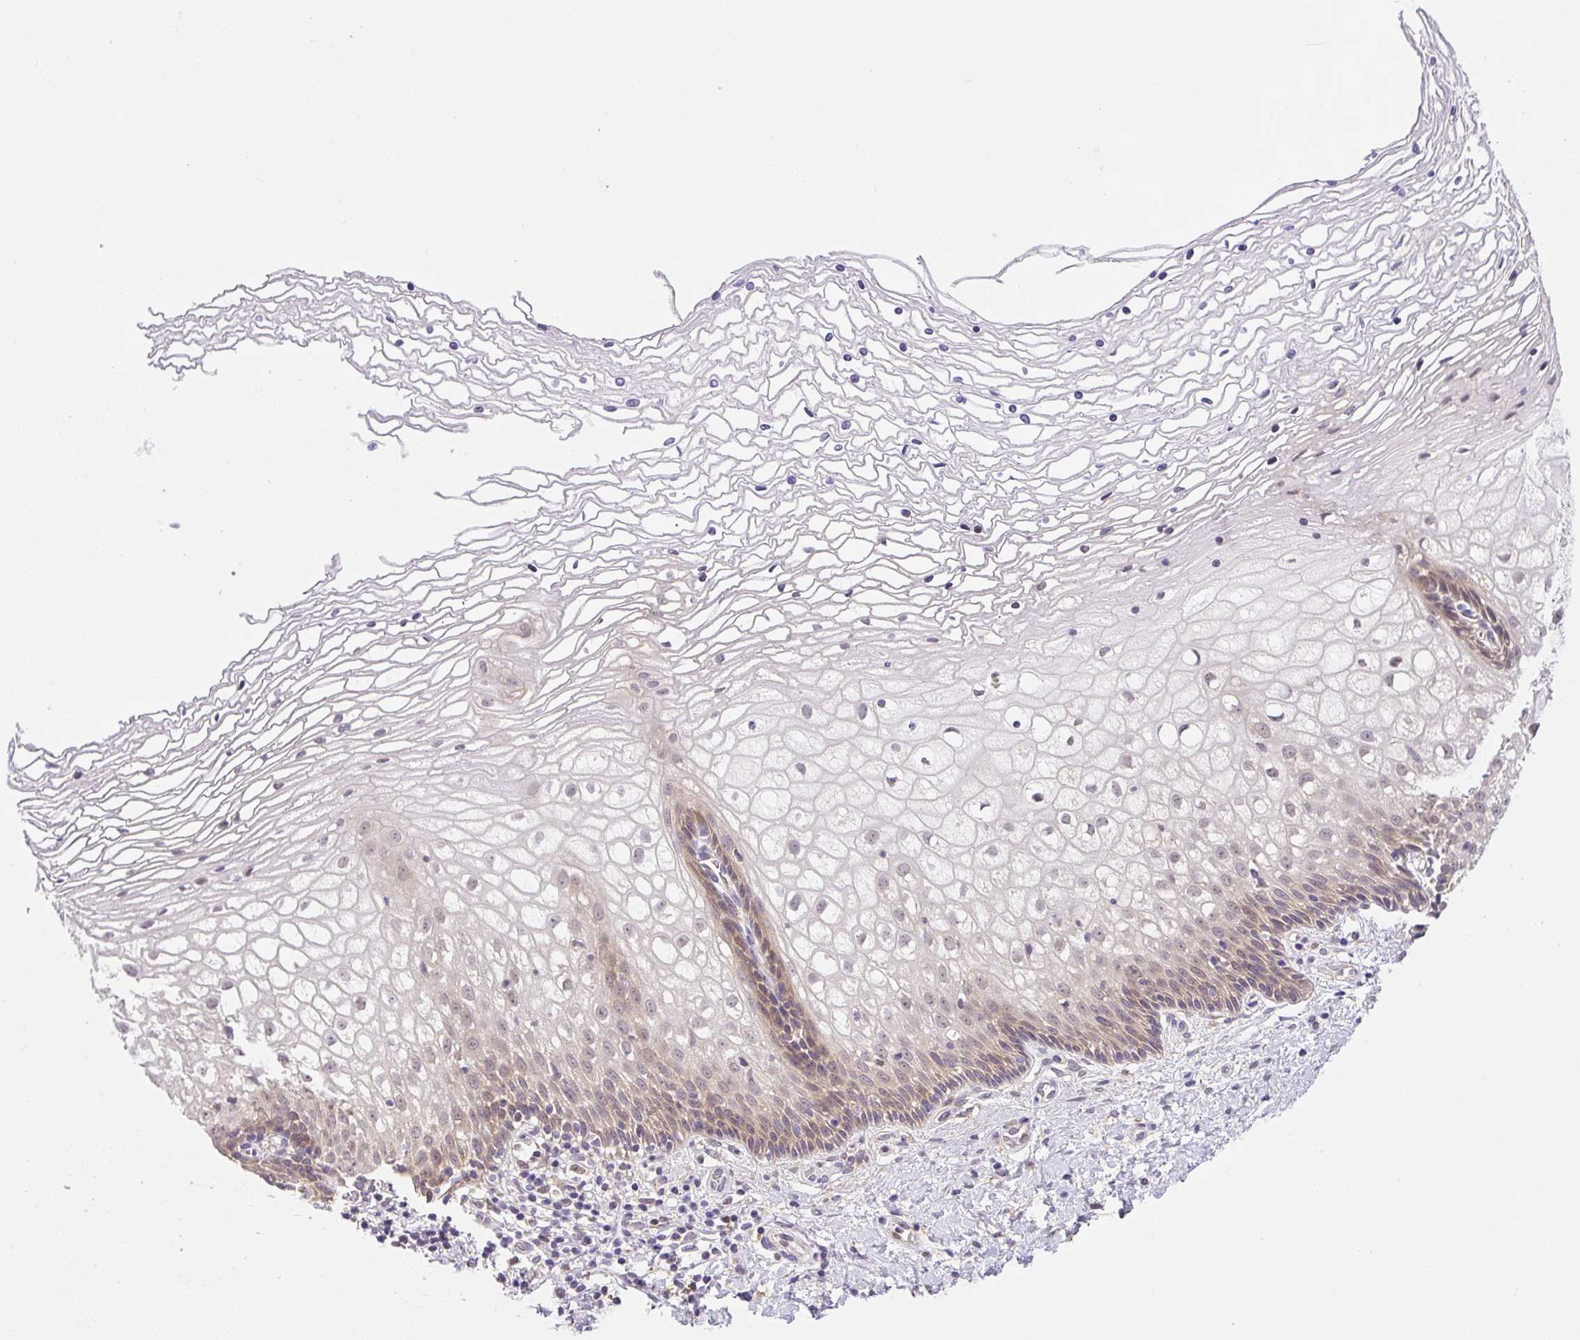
{"staining": {"intensity": "moderate", "quantity": ">75%", "location": "cytoplasmic/membranous"}, "tissue": "cervix", "cell_type": "Glandular cells", "image_type": "normal", "snomed": [{"axis": "morphology", "description": "Normal tissue, NOS"}, {"axis": "topography", "description": "Cervix"}], "caption": "Benign cervix exhibits moderate cytoplasmic/membranous staining in approximately >75% of glandular cells.", "gene": "PLA2G4A", "patient": {"sex": "female", "age": 36}}